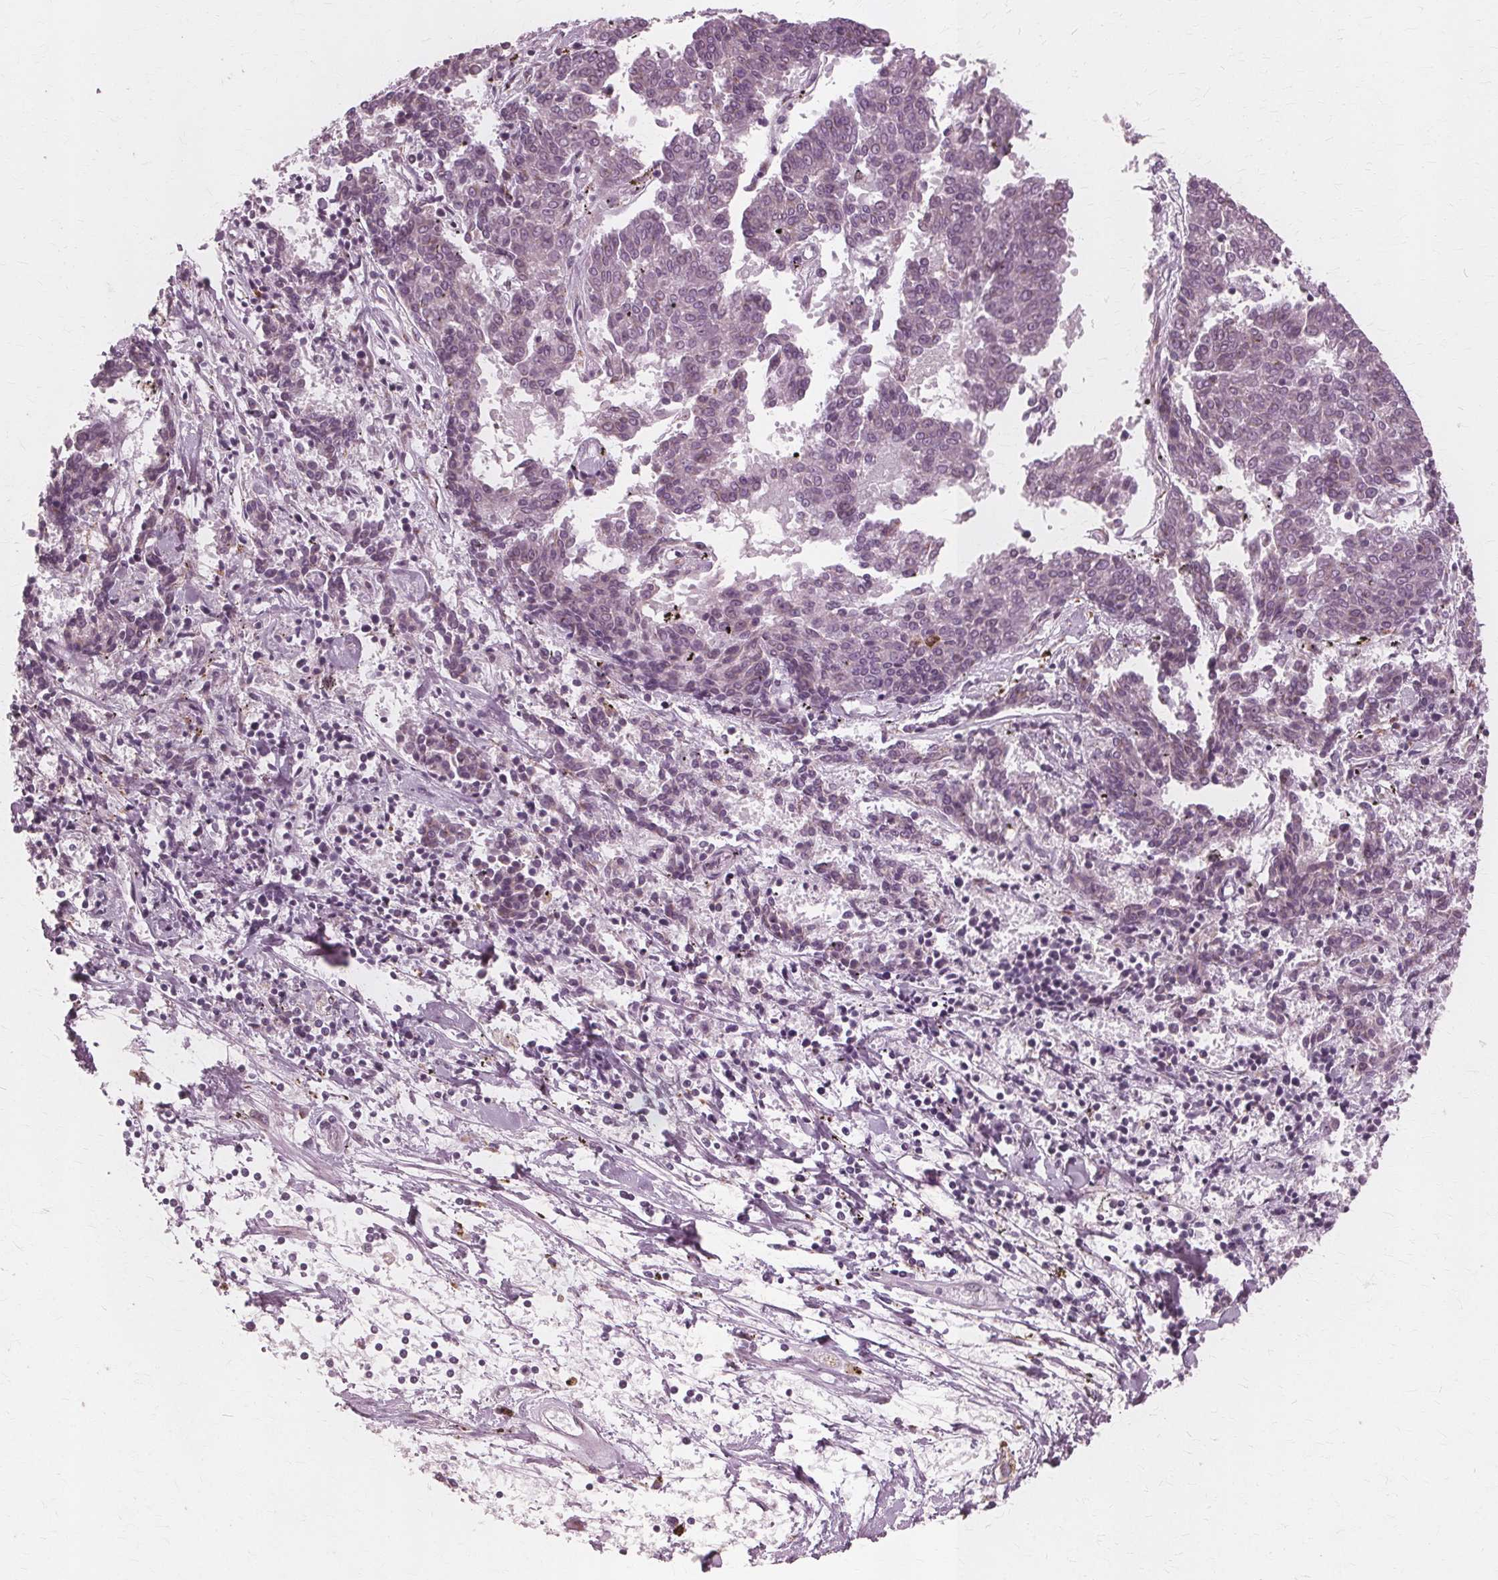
{"staining": {"intensity": "moderate", "quantity": "<25%", "location": "cytoplasmic/membranous"}, "tissue": "melanoma", "cell_type": "Tumor cells", "image_type": "cancer", "snomed": [{"axis": "morphology", "description": "Malignant melanoma, NOS"}, {"axis": "topography", "description": "Skin"}], "caption": "Immunohistochemical staining of human malignant melanoma shows moderate cytoplasmic/membranous protein expression in about <25% of tumor cells.", "gene": "DNASE2", "patient": {"sex": "female", "age": 72}}